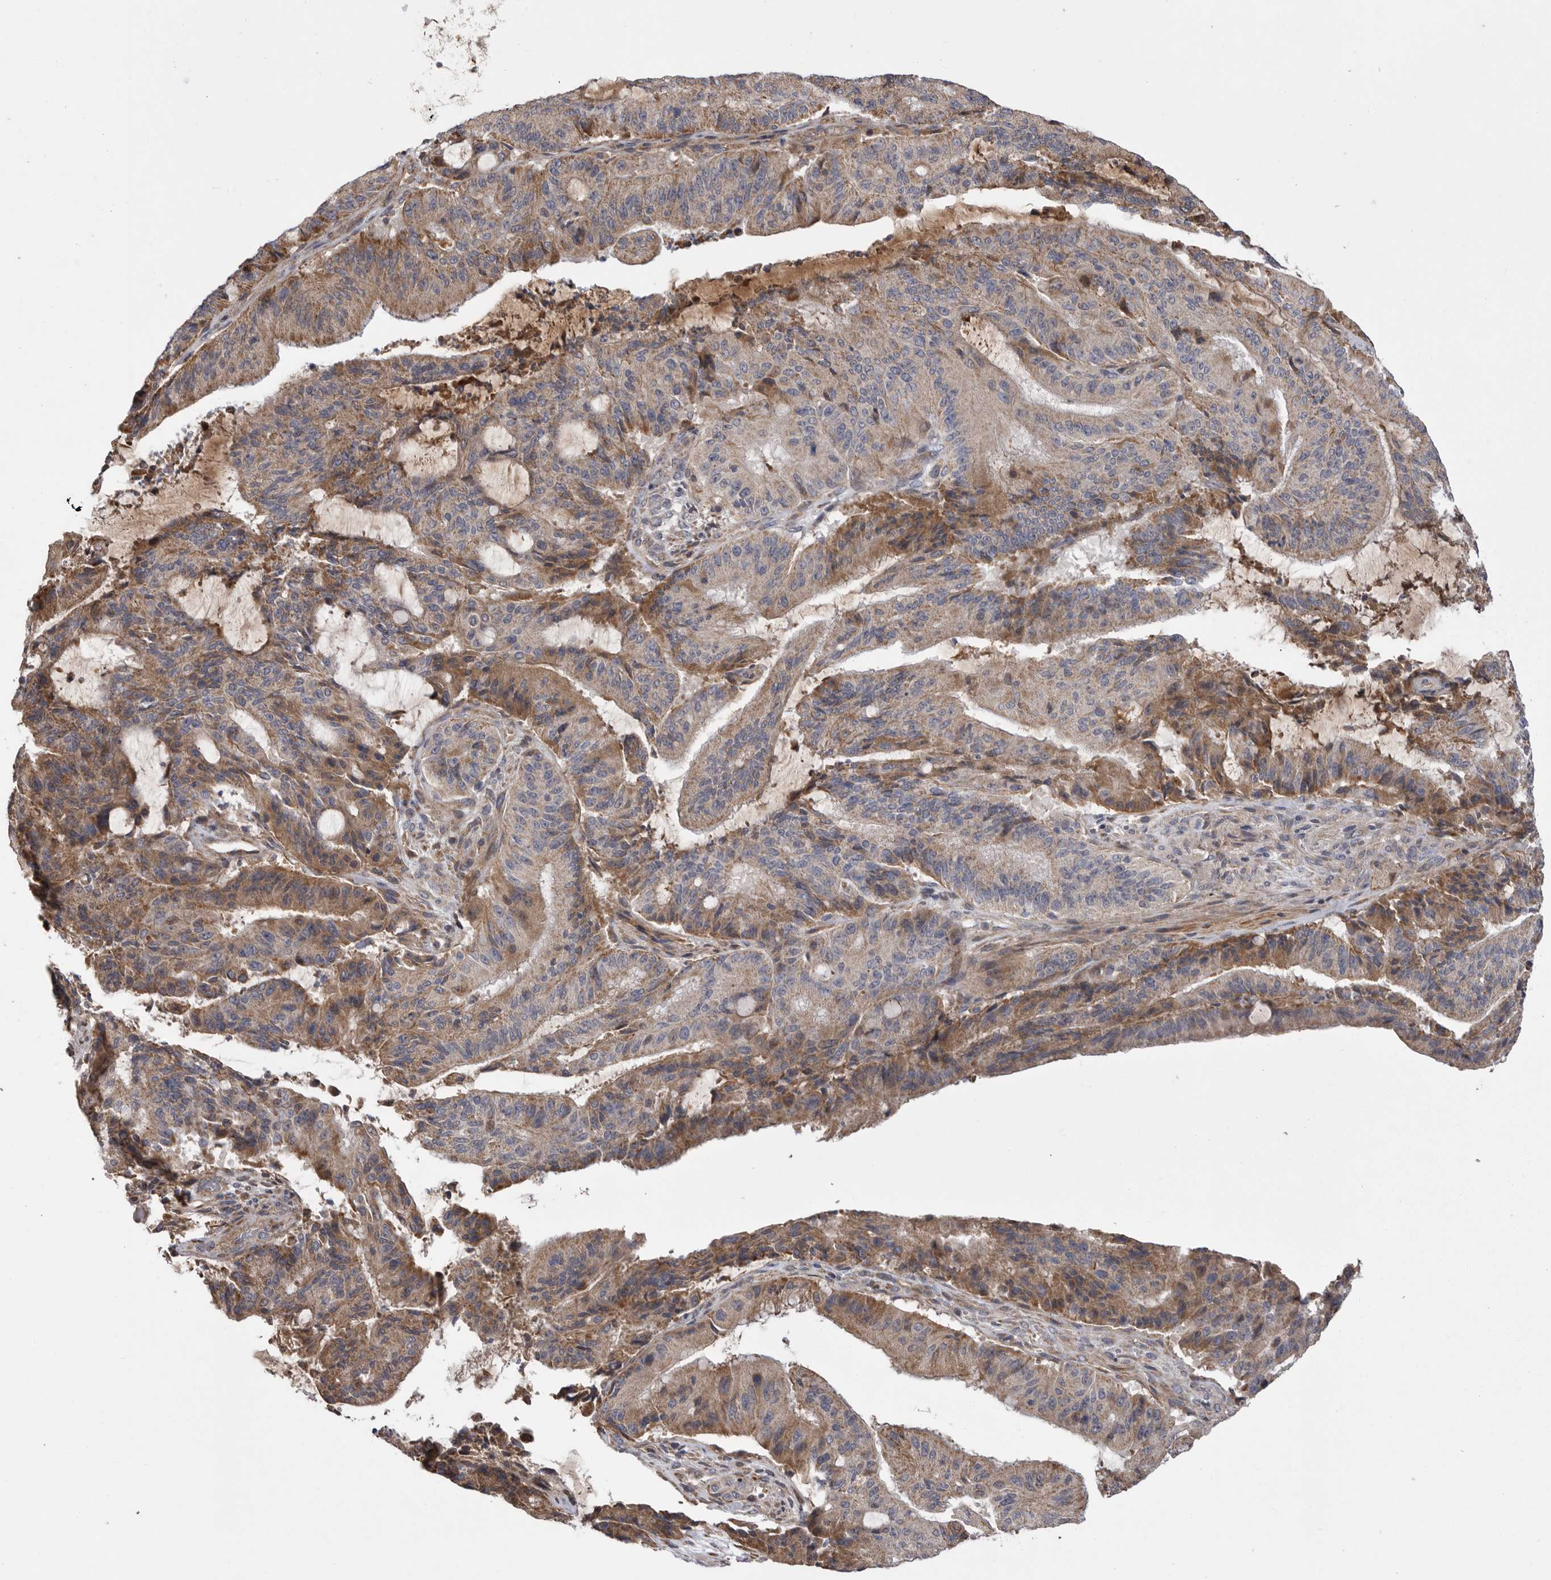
{"staining": {"intensity": "moderate", "quantity": ">75%", "location": "cytoplasmic/membranous"}, "tissue": "liver cancer", "cell_type": "Tumor cells", "image_type": "cancer", "snomed": [{"axis": "morphology", "description": "Normal tissue, NOS"}, {"axis": "morphology", "description": "Cholangiocarcinoma"}, {"axis": "topography", "description": "Liver"}, {"axis": "topography", "description": "Peripheral nerve tissue"}], "caption": "Moderate cytoplasmic/membranous protein expression is appreciated in approximately >75% of tumor cells in liver cancer (cholangiocarcinoma).", "gene": "CRP", "patient": {"sex": "female", "age": 73}}